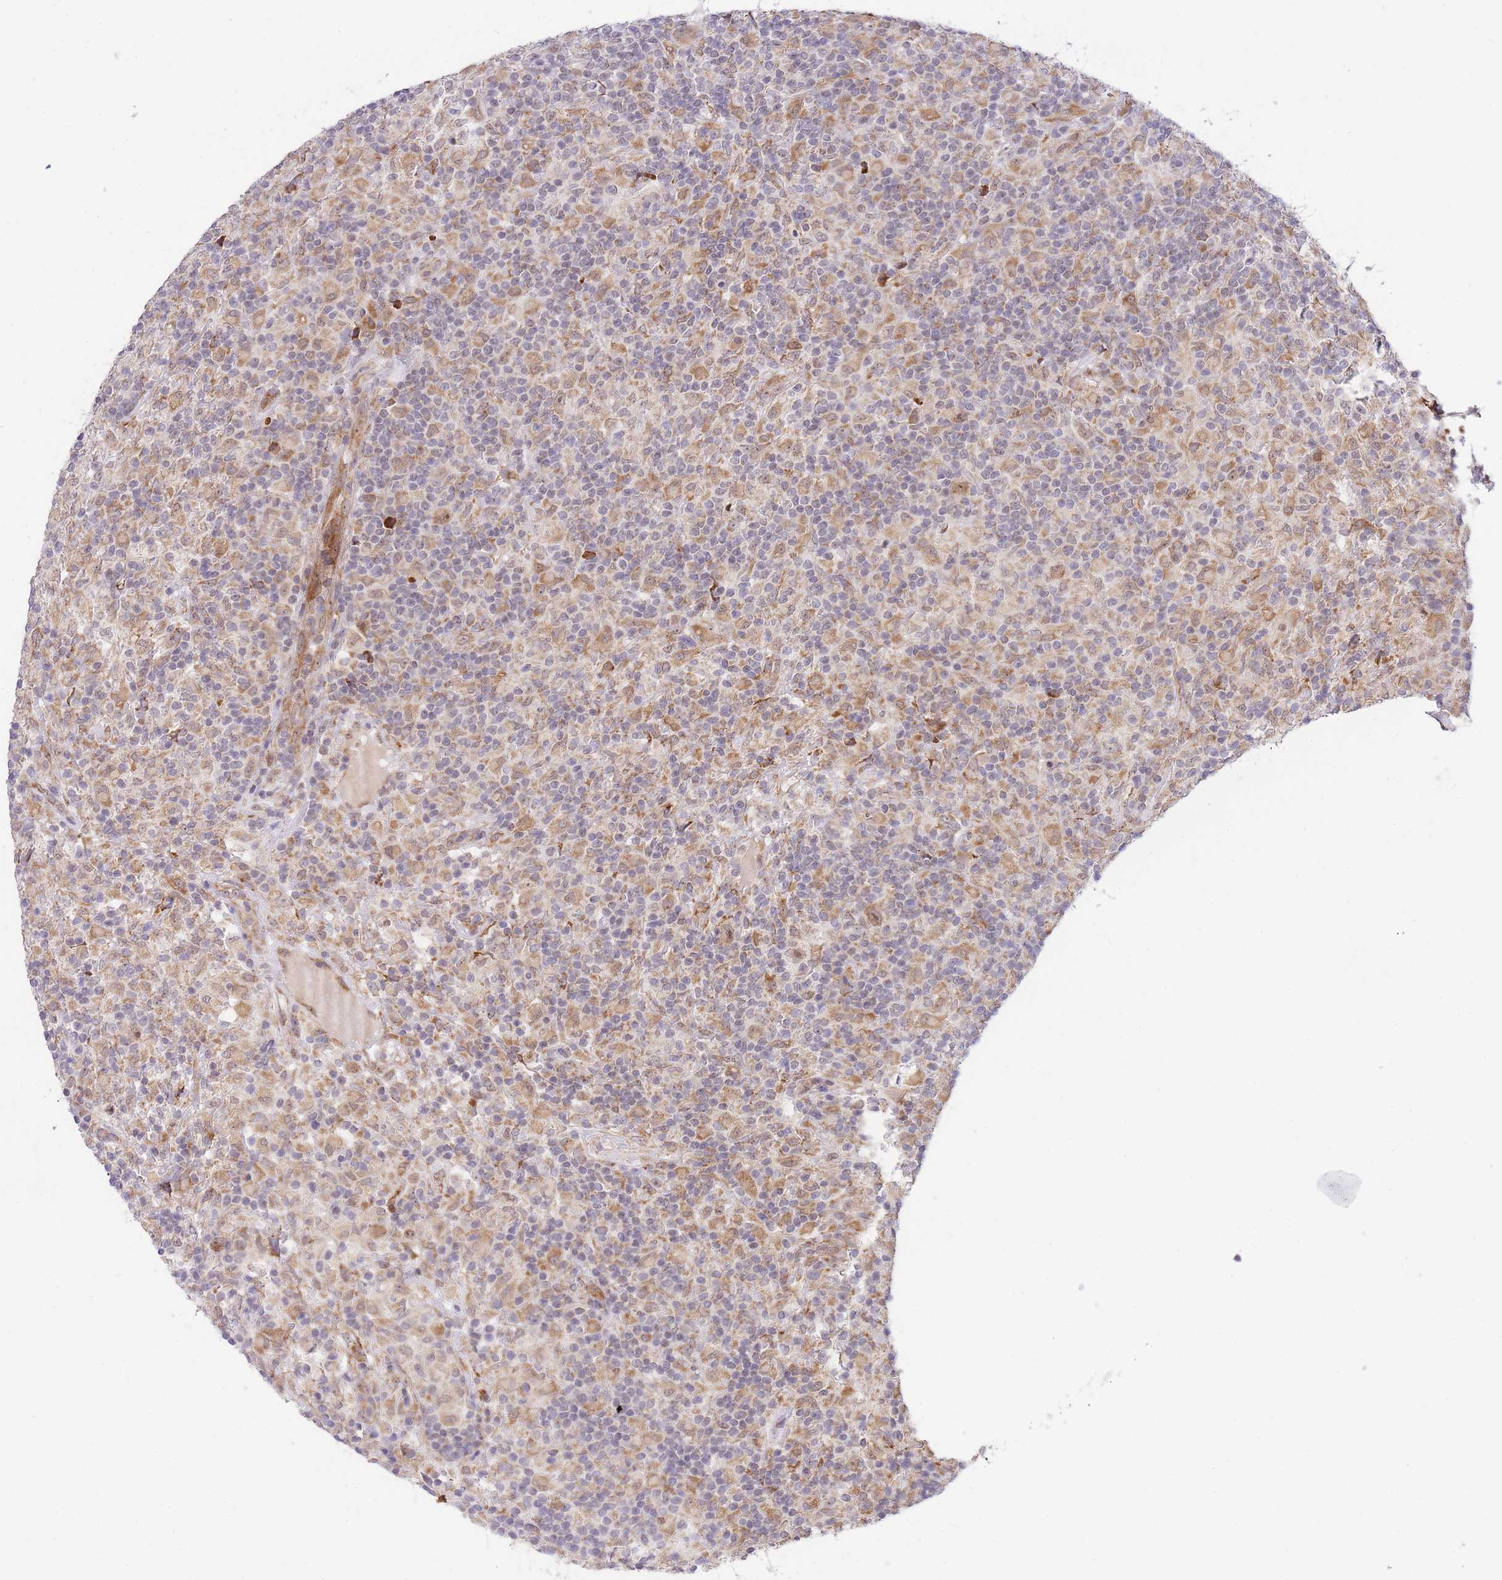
{"staining": {"intensity": "moderate", "quantity": ">75%", "location": "cytoplasmic/membranous,nuclear"}, "tissue": "lymphoma", "cell_type": "Tumor cells", "image_type": "cancer", "snomed": [{"axis": "morphology", "description": "Hodgkin's disease, NOS"}, {"axis": "topography", "description": "Lymph node"}], "caption": "A histopathology image showing moderate cytoplasmic/membranous and nuclear expression in about >75% of tumor cells in lymphoma, as visualized by brown immunohistochemical staining.", "gene": "EXOSC8", "patient": {"sex": "male", "age": 70}}